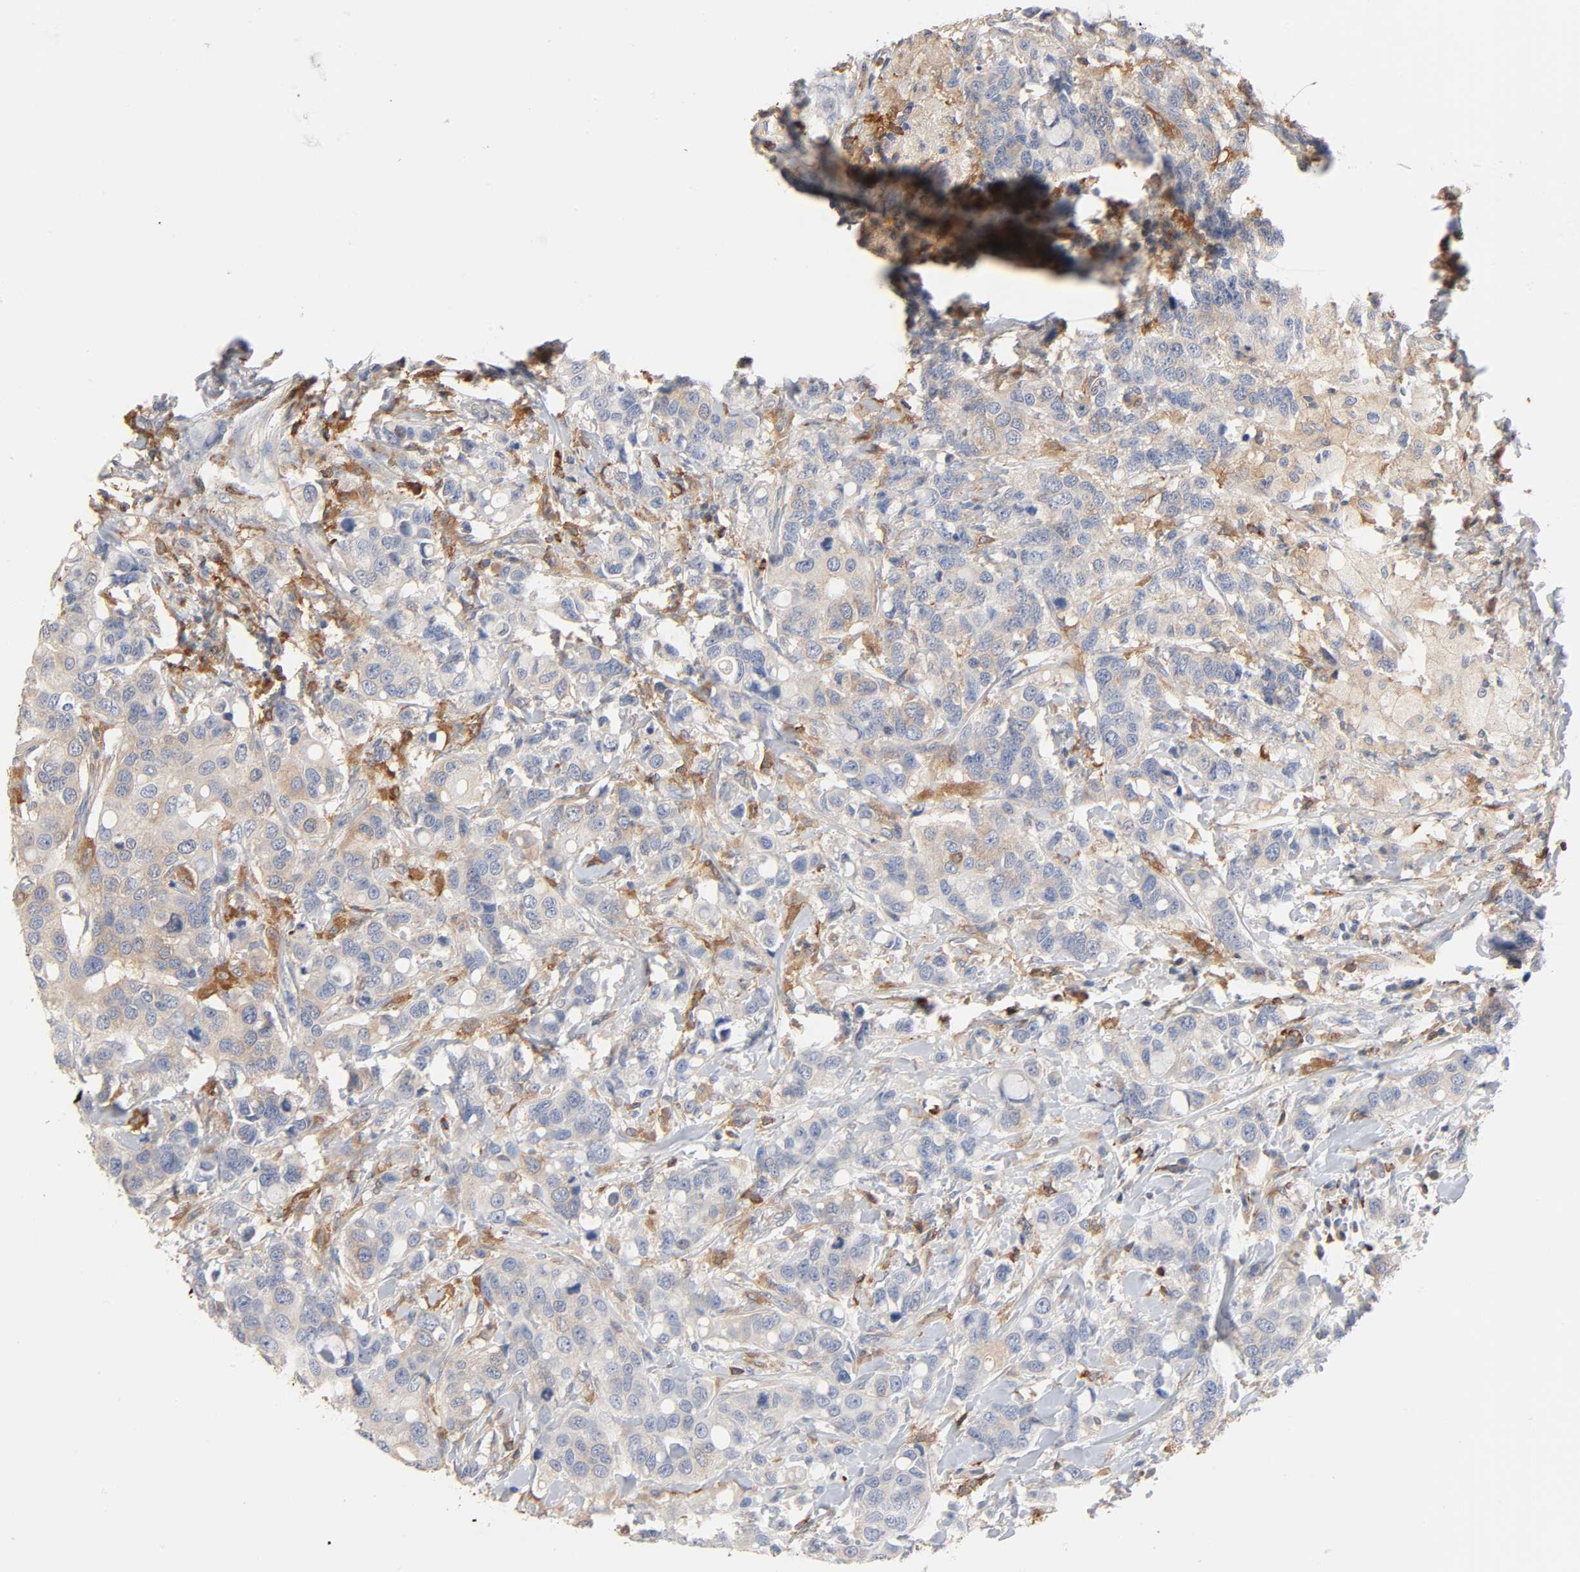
{"staining": {"intensity": "moderate", "quantity": "25%-75%", "location": "cytoplasmic/membranous"}, "tissue": "breast cancer", "cell_type": "Tumor cells", "image_type": "cancer", "snomed": [{"axis": "morphology", "description": "Duct carcinoma"}, {"axis": "topography", "description": "Breast"}], "caption": "Brown immunohistochemical staining in human breast cancer demonstrates moderate cytoplasmic/membranous expression in approximately 25%-75% of tumor cells.", "gene": "BIN1", "patient": {"sex": "female", "age": 27}}